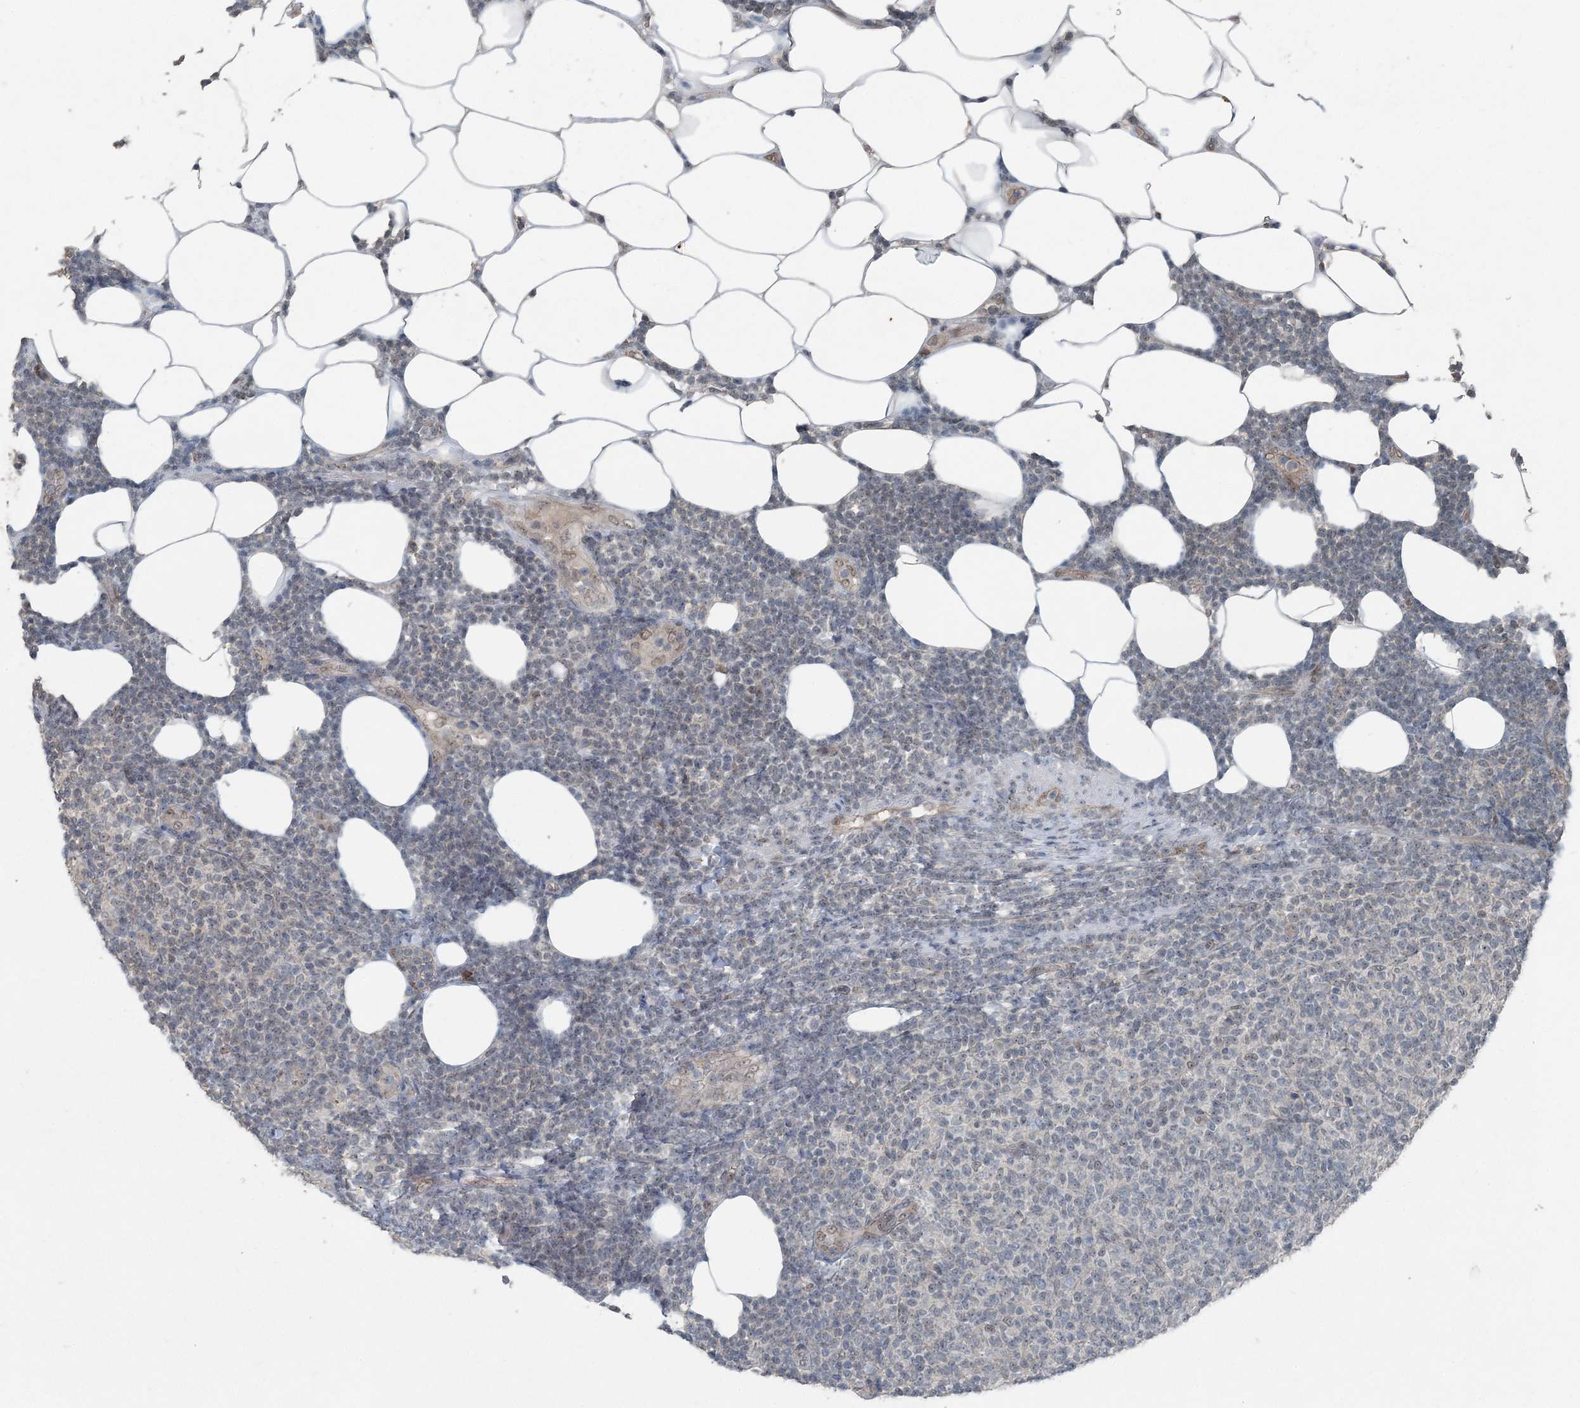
{"staining": {"intensity": "negative", "quantity": "none", "location": "none"}, "tissue": "lymphoma", "cell_type": "Tumor cells", "image_type": "cancer", "snomed": [{"axis": "morphology", "description": "Malignant lymphoma, non-Hodgkin's type, Low grade"}, {"axis": "topography", "description": "Lymph node"}], "caption": "DAB immunohistochemical staining of low-grade malignant lymphoma, non-Hodgkin's type shows no significant positivity in tumor cells.", "gene": "VSIG2", "patient": {"sex": "male", "age": 66}}